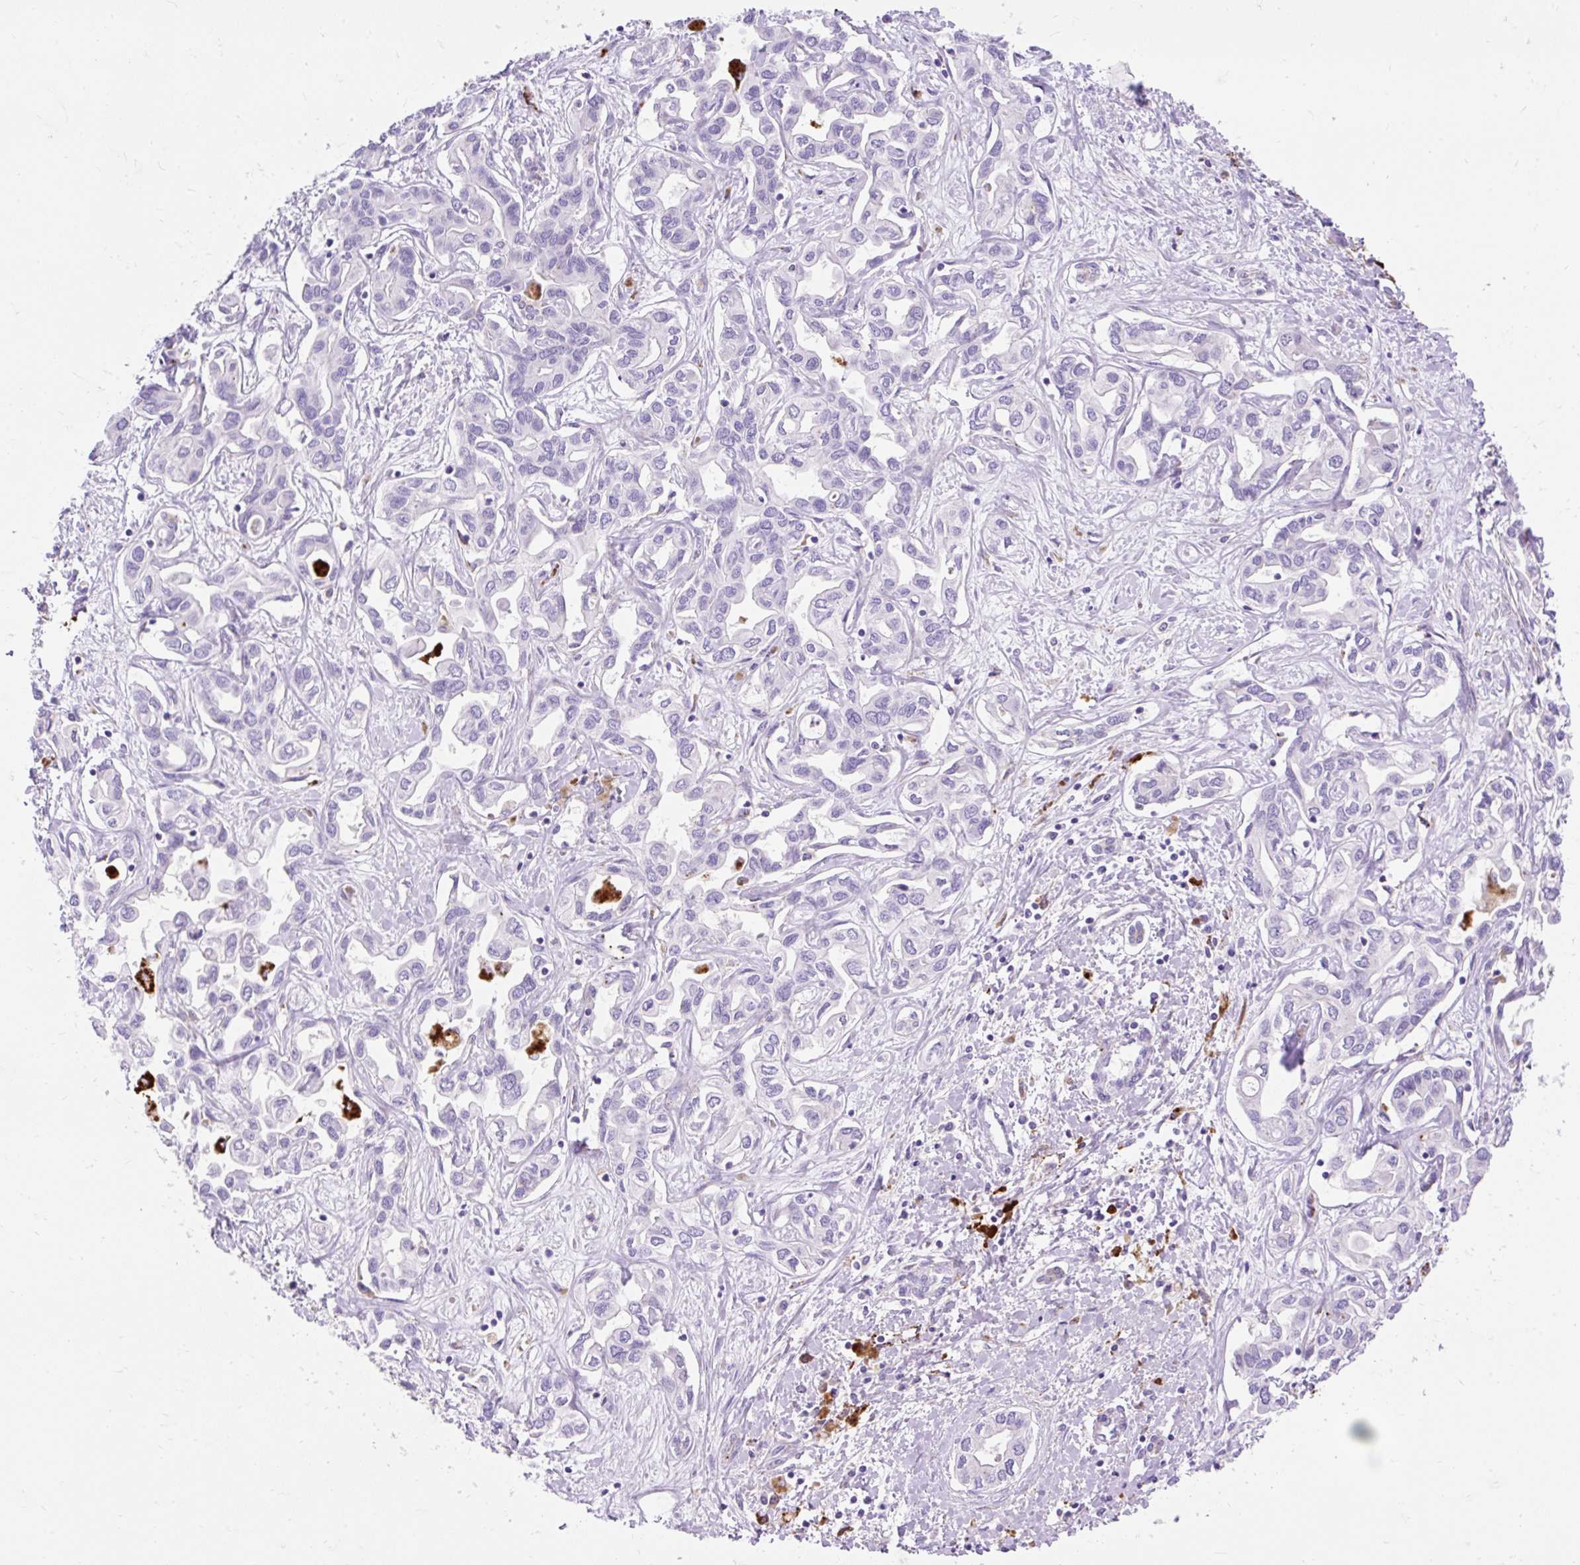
{"staining": {"intensity": "negative", "quantity": "none", "location": "none"}, "tissue": "liver cancer", "cell_type": "Tumor cells", "image_type": "cancer", "snomed": [{"axis": "morphology", "description": "Cholangiocarcinoma"}, {"axis": "topography", "description": "Liver"}], "caption": "This is an immunohistochemistry micrograph of human liver cholangiocarcinoma. There is no staining in tumor cells.", "gene": "HEXB", "patient": {"sex": "female", "age": 64}}